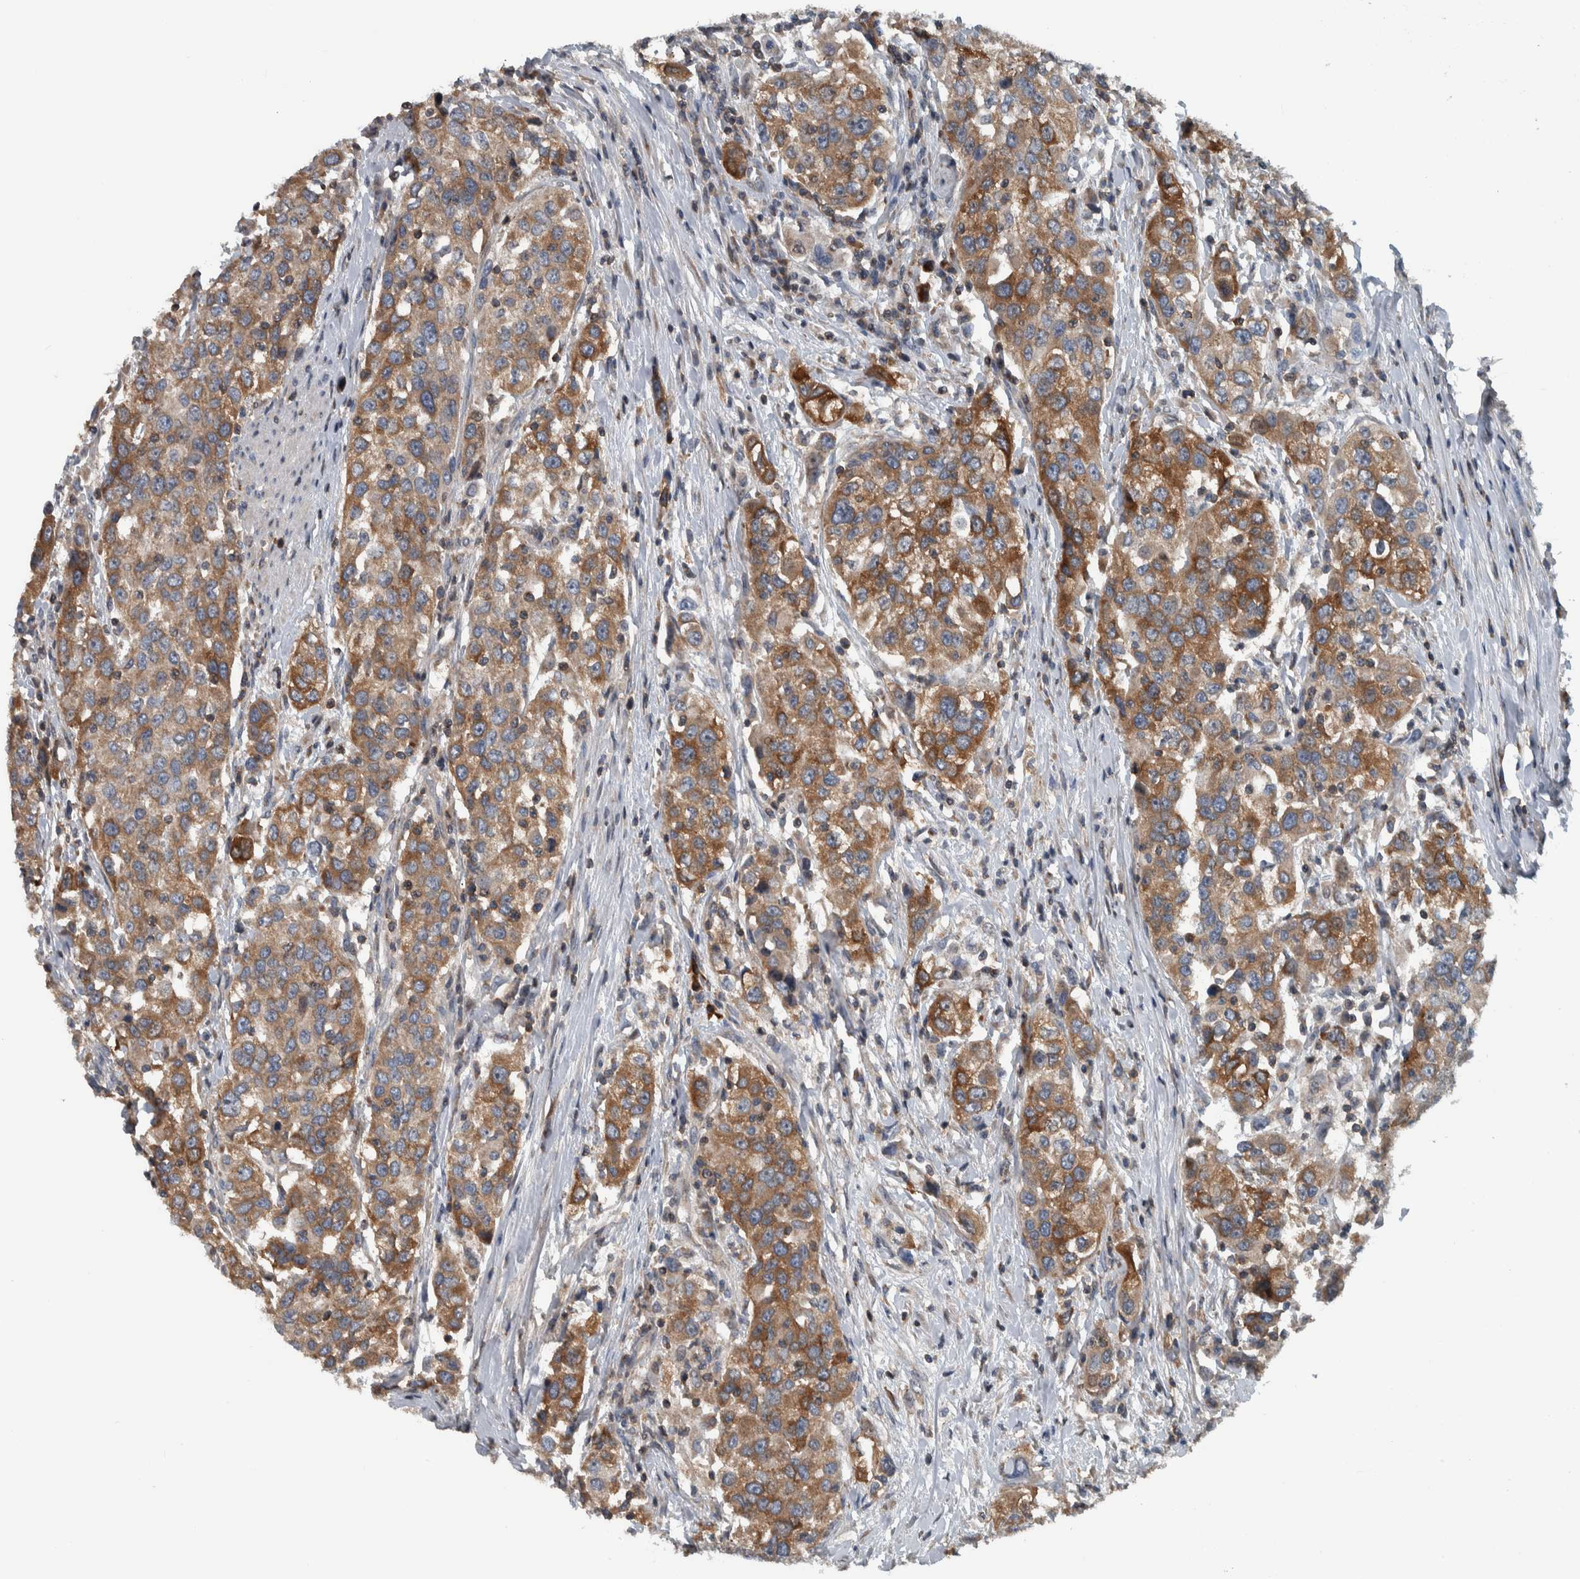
{"staining": {"intensity": "moderate", "quantity": ">75%", "location": "cytoplasmic/membranous"}, "tissue": "urothelial cancer", "cell_type": "Tumor cells", "image_type": "cancer", "snomed": [{"axis": "morphology", "description": "Urothelial carcinoma, High grade"}, {"axis": "topography", "description": "Urinary bladder"}], "caption": "Immunohistochemical staining of high-grade urothelial carcinoma displays moderate cytoplasmic/membranous protein expression in approximately >75% of tumor cells.", "gene": "BAIAP2L1", "patient": {"sex": "female", "age": 80}}